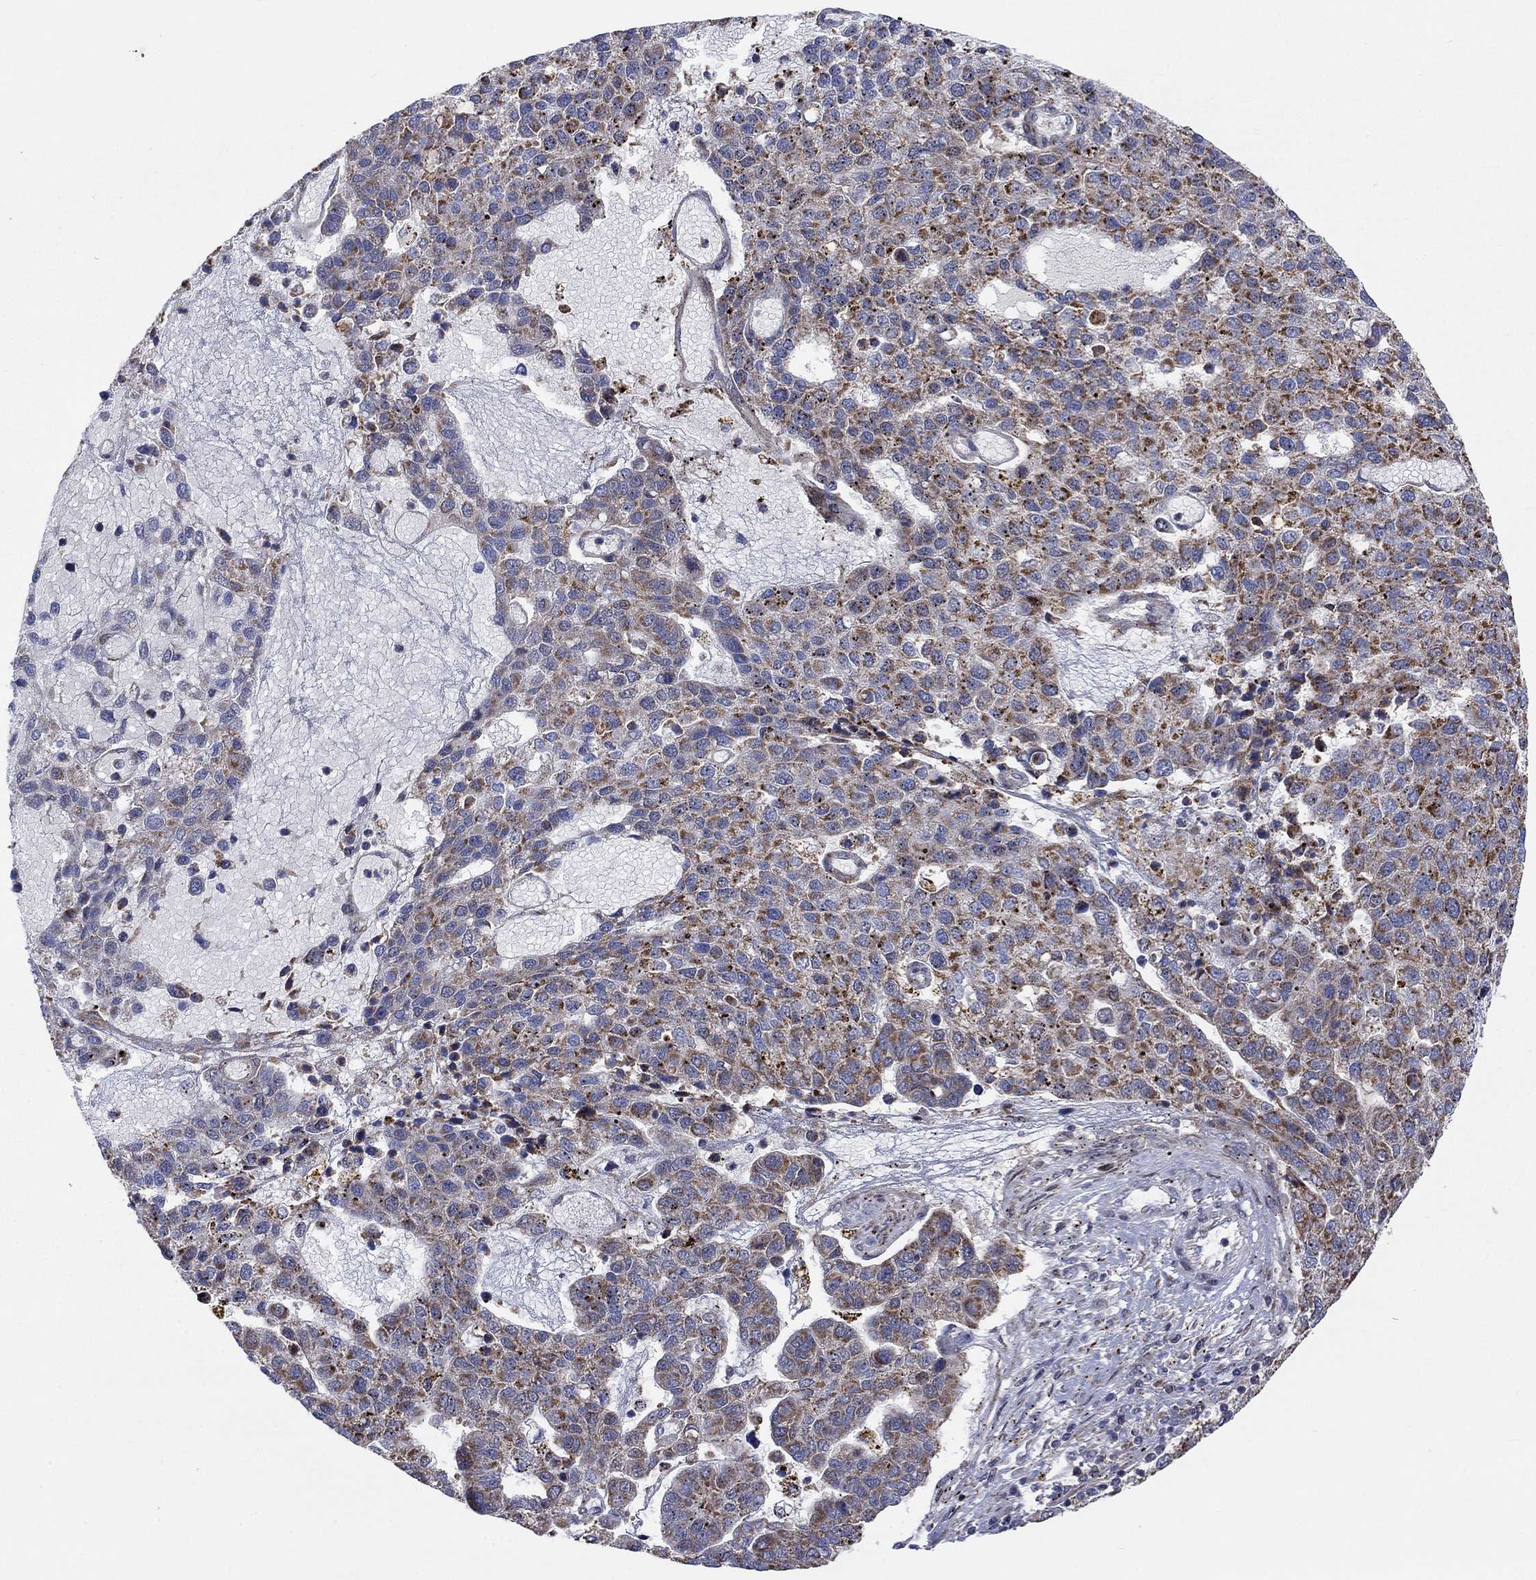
{"staining": {"intensity": "strong", "quantity": "25%-75%", "location": "cytoplasmic/membranous"}, "tissue": "pancreatic cancer", "cell_type": "Tumor cells", "image_type": "cancer", "snomed": [{"axis": "morphology", "description": "Adenocarcinoma, NOS"}, {"axis": "topography", "description": "Pancreas"}], "caption": "Immunohistochemistry (IHC) (DAB) staining of pancreatic adenocarcinoma shows strong cytoplasmic/membranous protein expression in approximately 25%-75% of tumor cells.", "gene": "SLC35F2", "patient": {"sex": "female", "age": 61}}